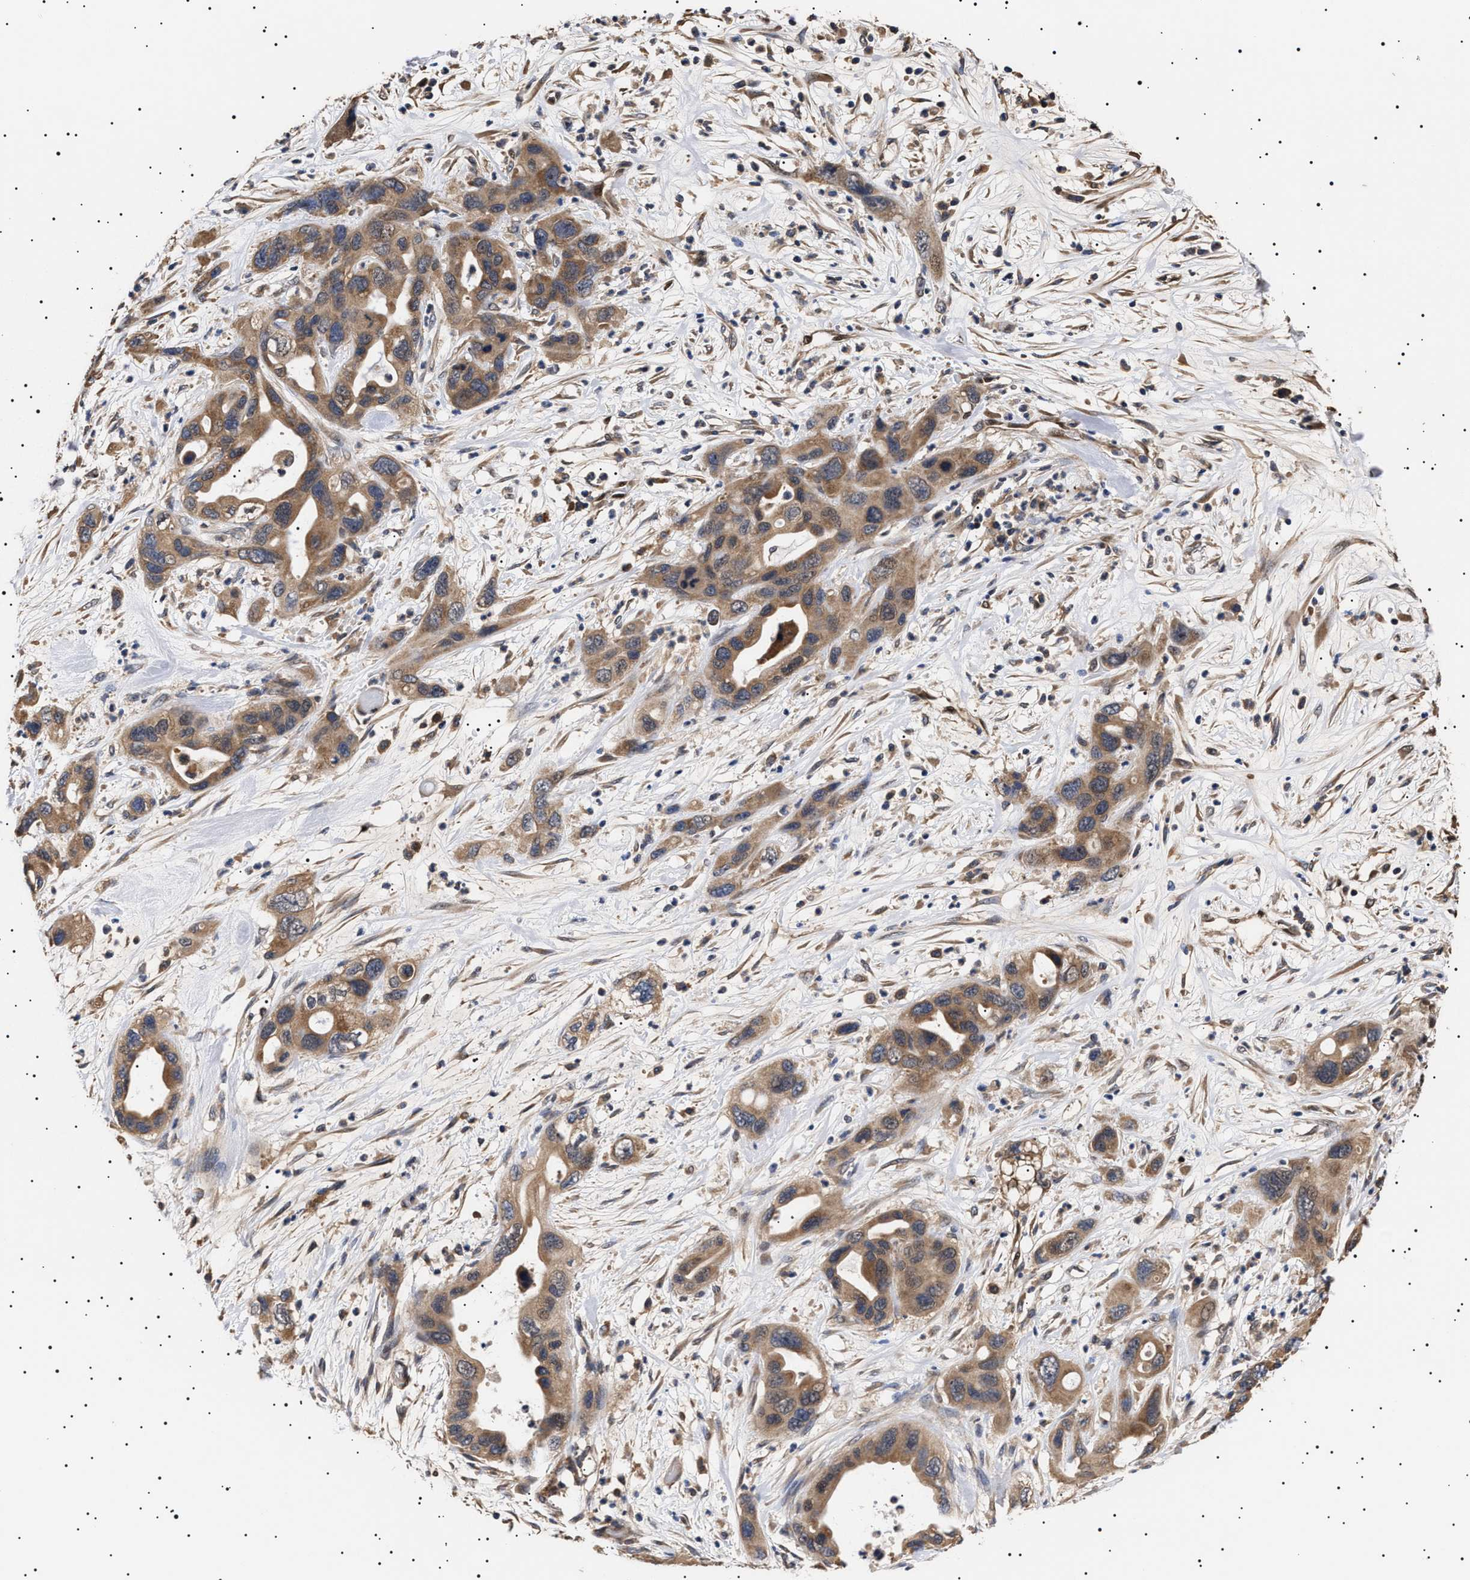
{"staining": {"intensity": "moderate", "quantity": ">75%", "location": "cytoplasmic/membranous"}, "tissue": "pancreatic cancer", "cell_type": "Tumor cells", "image_type": "cancer", "snomed": [{"axis": "morphology", "description": "Adenocarcinoma, NOS"}, {"axis": "topography", "description": "Pancreas"}], "caption": "The image displays a brown stain indicating the presence of a protein in the cytoplasmic/membranous of tumor cells in pancreatic adenocarcinoma.", "gene": "KRBA1", "patient": {"sex": "female", "age": 71}}